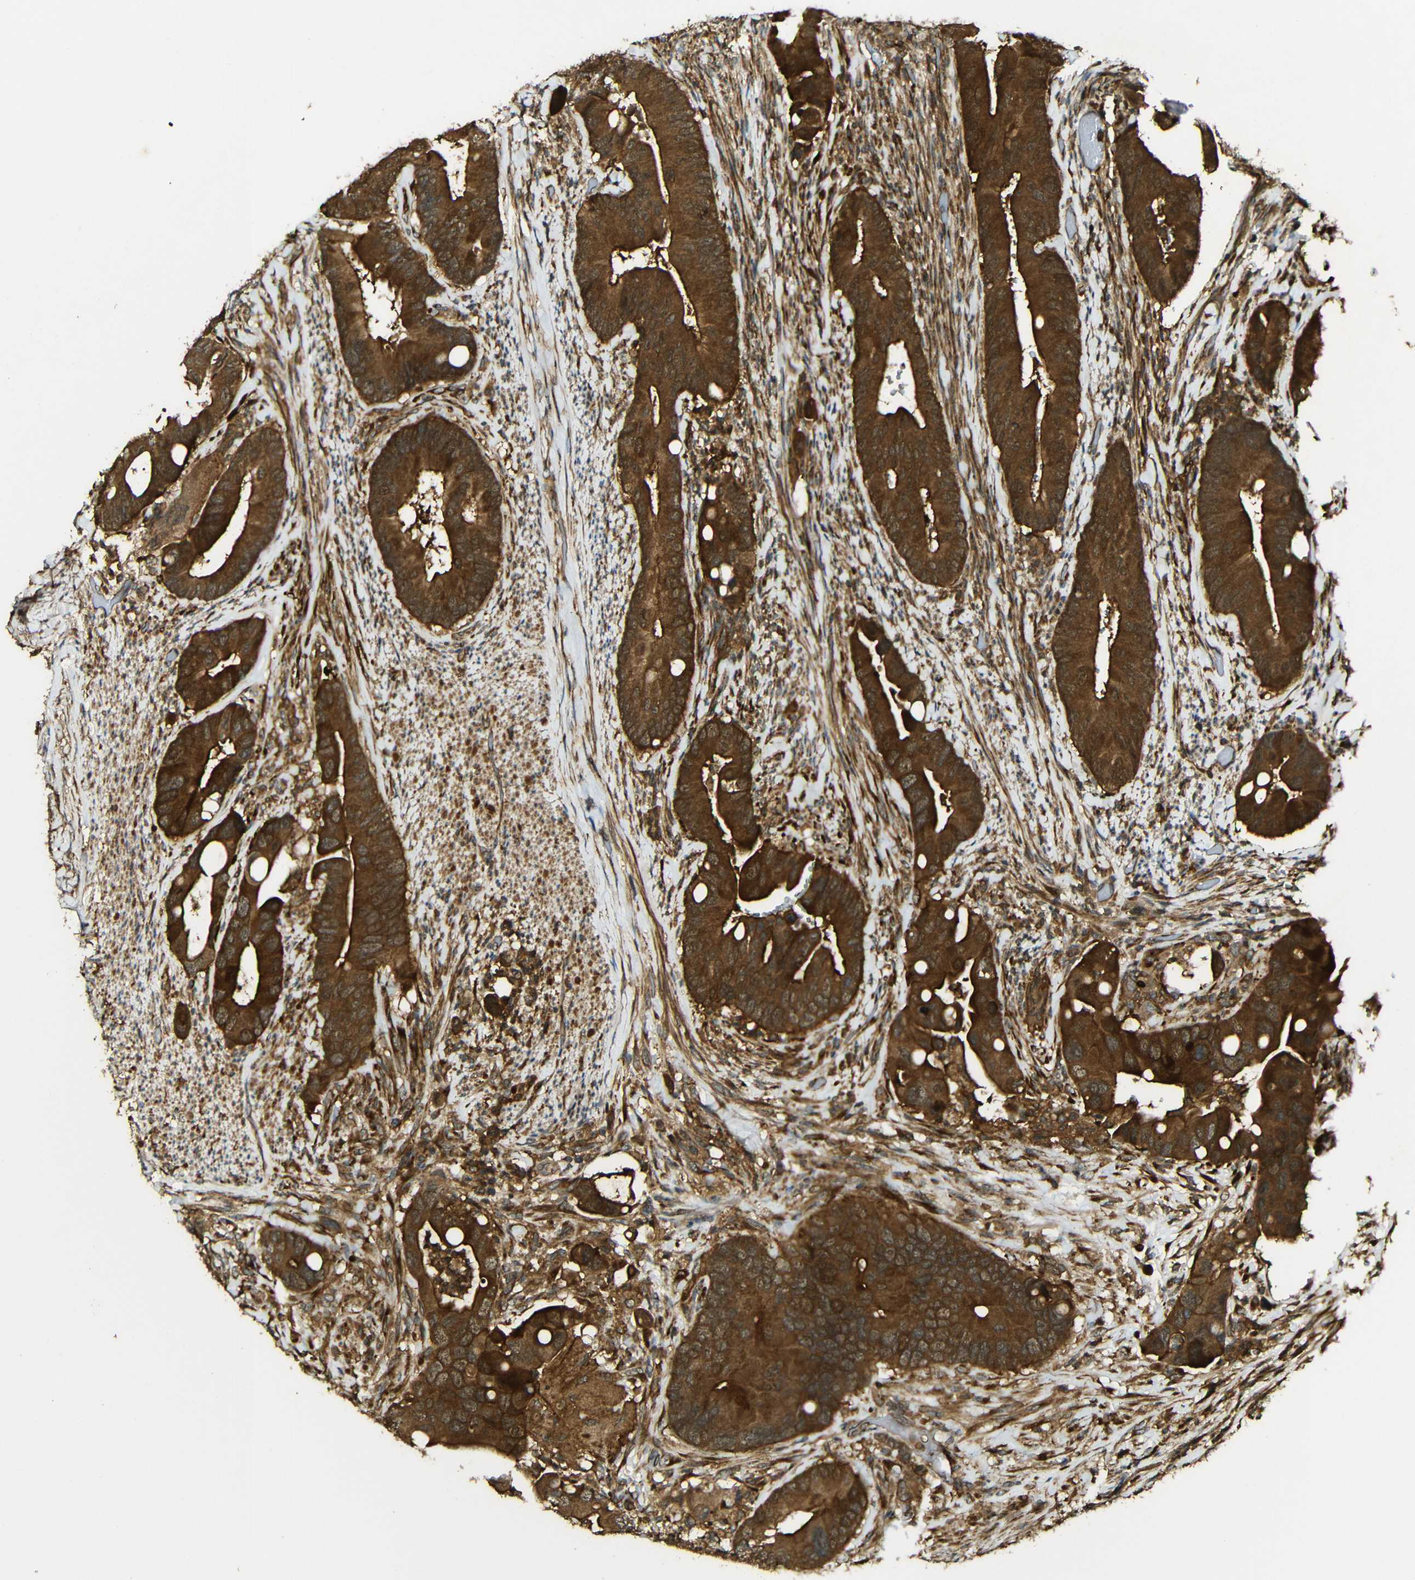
{"staining": {"intensity": "strong", "quantity": ">75%", "location": "cytoplasmic/membranous"}, "tissue": "colorectal cancer", "cell_type": "Tumor cells", "image_type": "cancer", "snomed": [{"axis": "morphology", "description": "Adenocarcinoma, NOS"}, {"axis": "topography", "description": "Rectum"}], "caption": "Colorectal adenocarcinoma stained for a protein reveals strong cytoplasmic/membranous positivity in tumor cells. Using DAB (brown) and hematoxylin (blue) stains, captured at high magnification using brightfield microscopy.", "gene": "CASP8", "patient": {"sex": "female", "age": 57}}